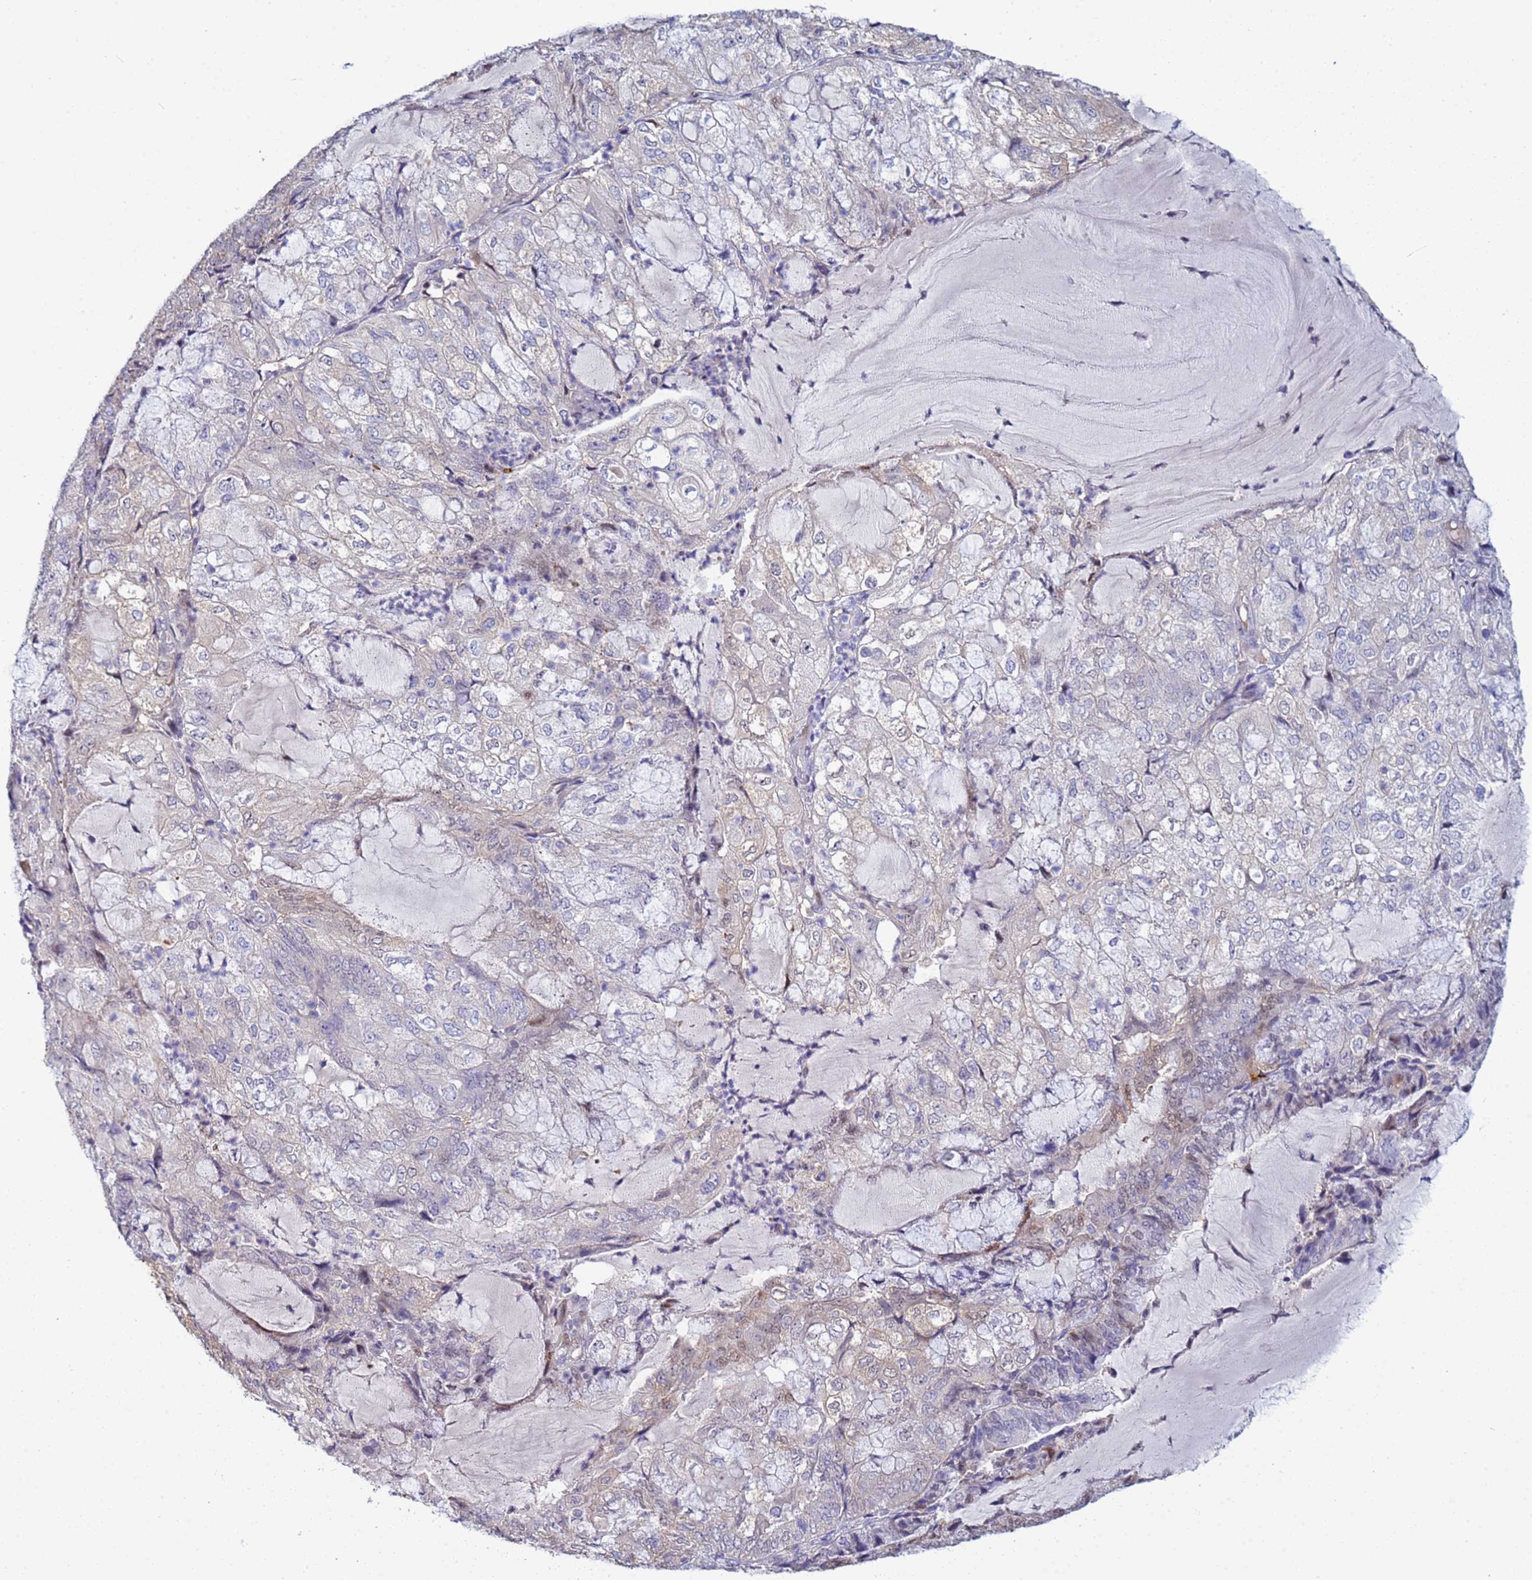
{"staining": {"intensity": "weak", "quantity": "<25%", "location": "nuclear"}, "tissue": "endometrial cancer", "cell_type": "Tumor cells", "image_type": "cancer", "snomed": [{"axis": "morphology", "description": "Adenocarcinoma, NOS"}, {"axis": "topography", "description": "Endometrium"}], "caption": "High power microscopy histopathology image of an immunohistochemistry (IHC) image of endometrial cancer, revealing no significant staining in tumor cells.", "gene": "PPP6R1", "patient": {"sex": "female", "age": 81}}